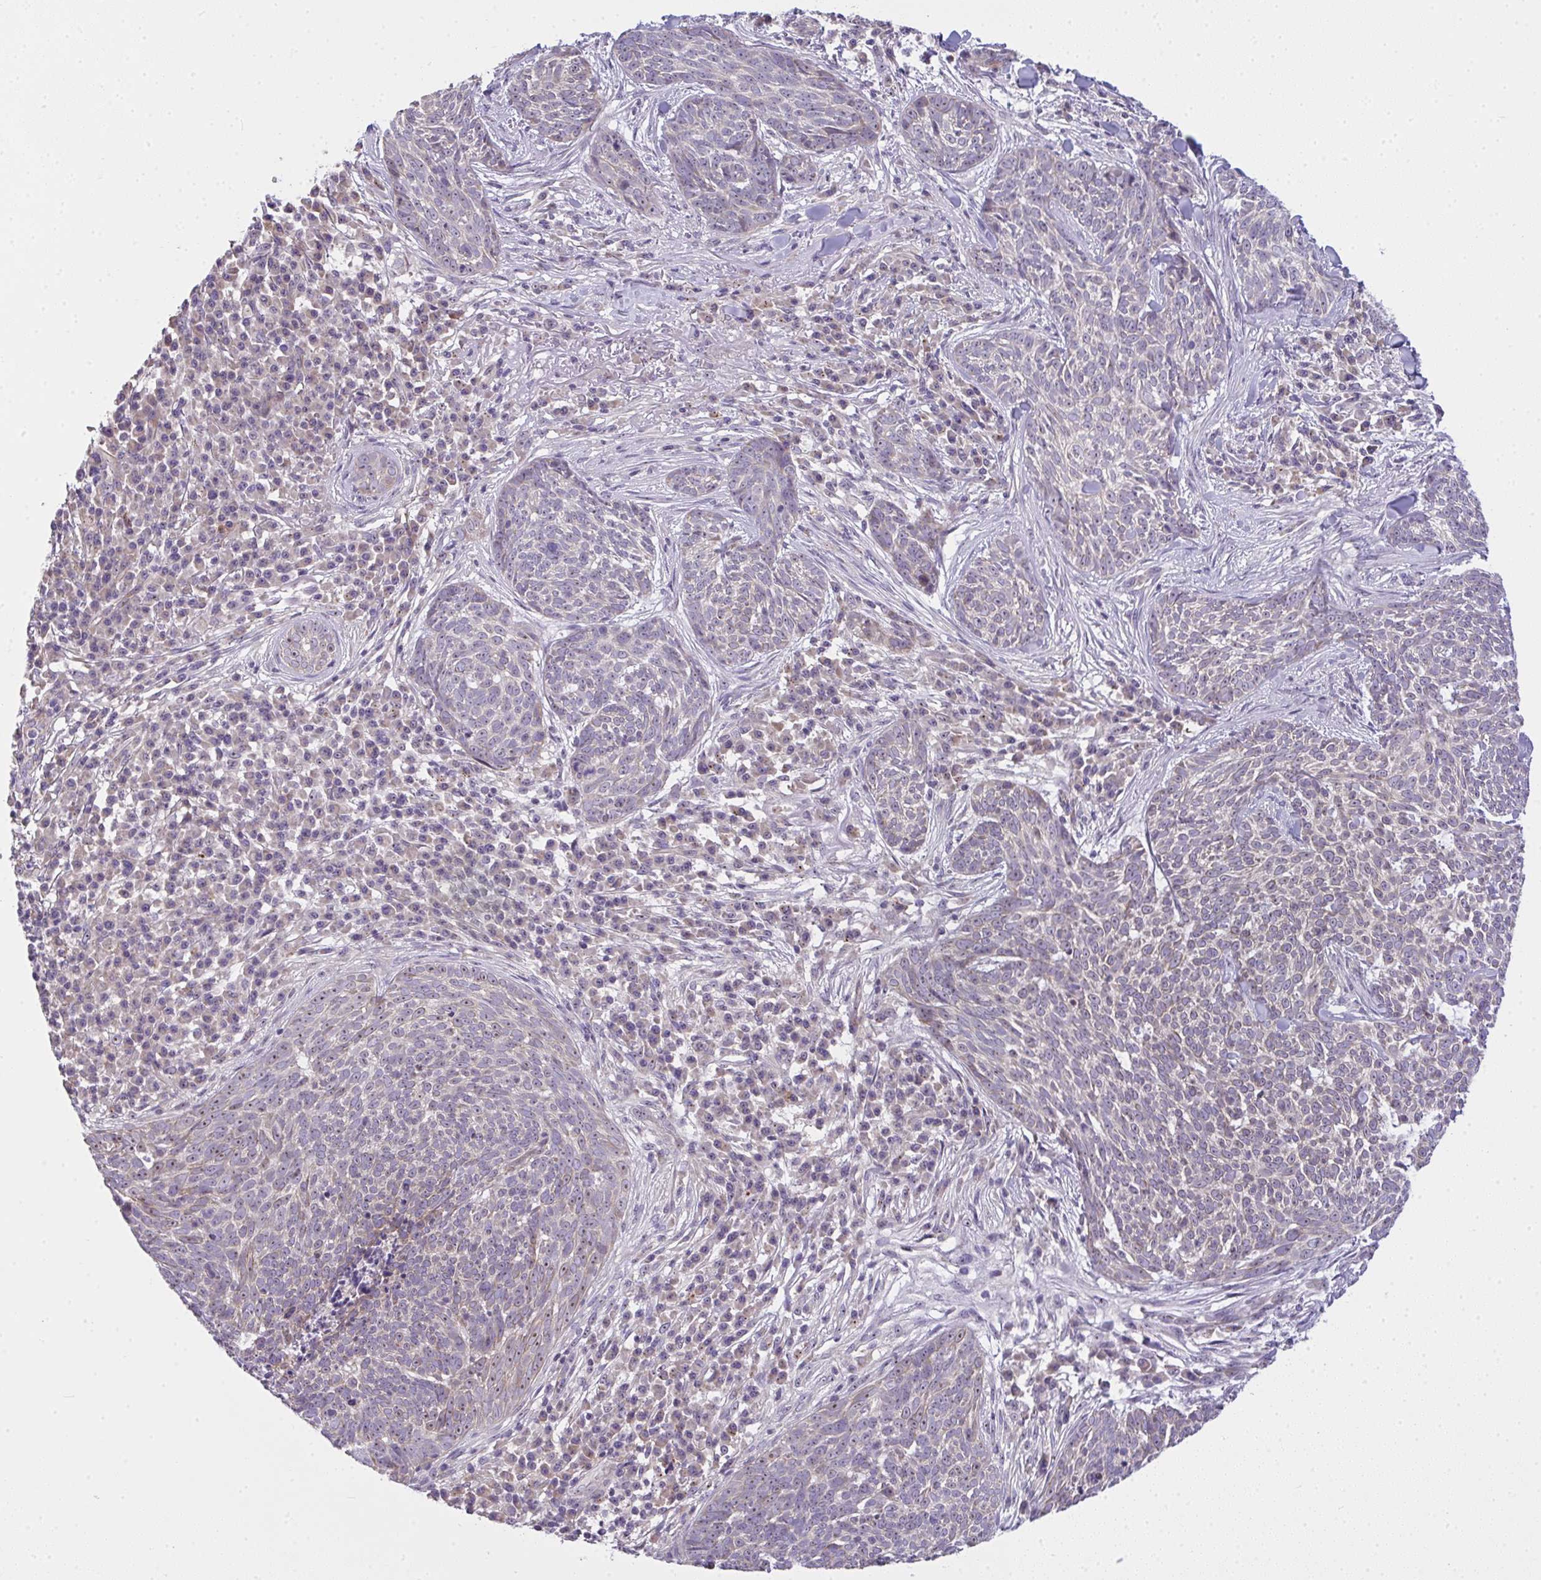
{"staining": {"intensity": "weak", "quantity": "25%-75%", "location": "cytoplasmic/membranous"}, "tissue": "skin cancer", "cell_type": "Tumor cells", "image_type": "cancer", "snomed": [{"axis": "morphology", "description": "Basal cell carcinoma"}, {"axis": "topography", "description": "Skin"}], "caption": "Immunohistochemistry (IHC) (DAB) staining of skin cancer (basal cell carcinoma) shows weak cytoplasmic/membranous protein expression in approximately 25%-75% of tumor cells.", "gene": "NT5C1A", "patient": {"sex": "female", "age": 93}}